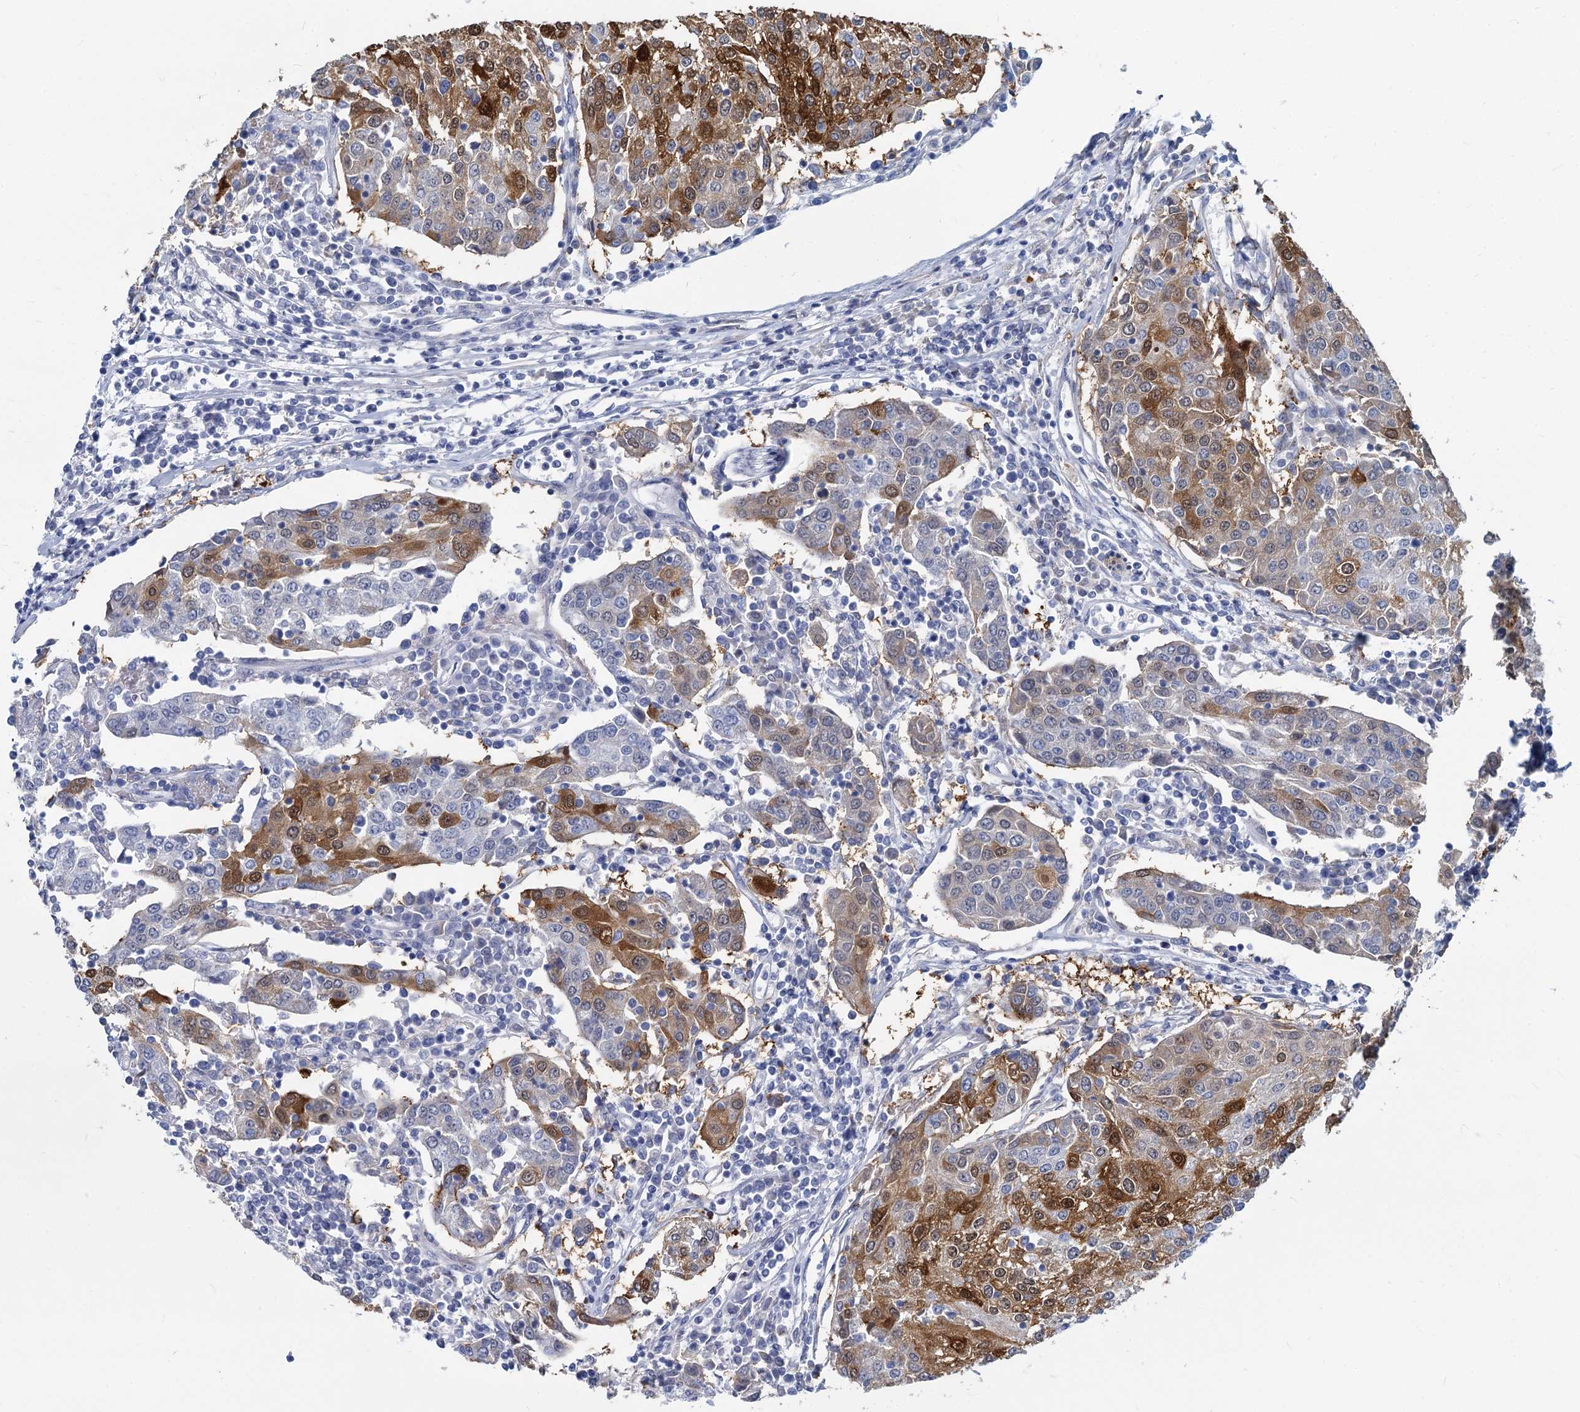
{"staining": {"intensity": "strong", "quantity": "<25%", "location": "cytoplasmic/membranous"}, "tissue": "urothelial cancer", "cell_type": "Tumor cells", "image_type": "cancer", "snomed": [{"axis": "morphology", "description": "Urothelial carcinoma, High grade"}, {"axis": "topography", "description": "Urinary bladder"}], "caption": "IHC (DAB) staining of human urothelial carcinoma (high-grade) demonstrates strong cytoplasmic/membranous protein staining in about <25% of tumor cells. (brown staining indicates protein expression, while blue staining denotes nuclei).", "gene": "GSTM3", "patient": {"sex": "female", "age": 85}}